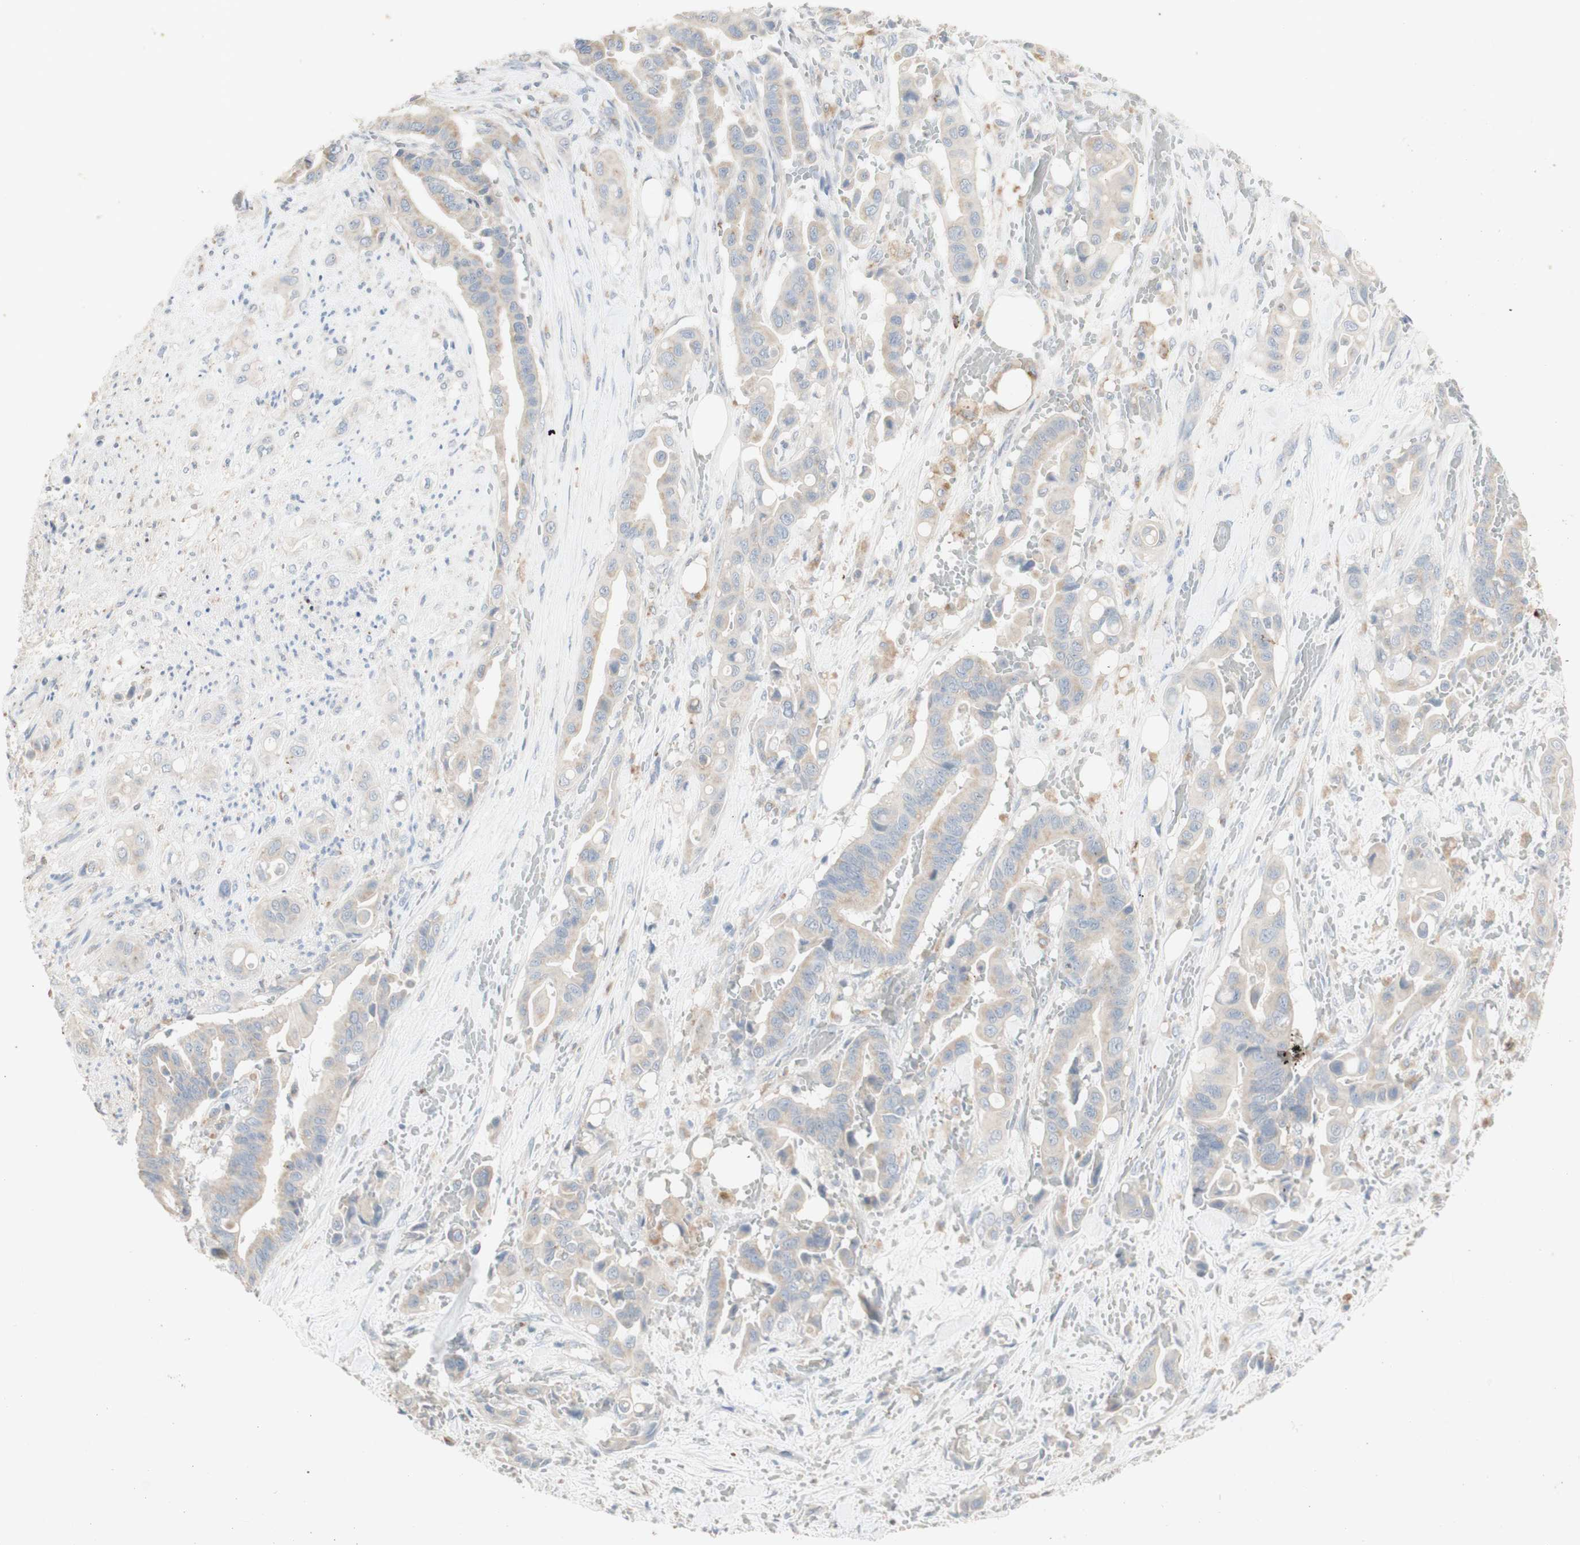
{"staining": {"intensity": "weak", "quantity": "25%-75%", "location": "cytoplasmic/membranous"}, "tissue": "liver cancer", "cell_type": "Tumor cells", "image_type": "cancer", "snomed": [{"axis": "morphology", "description": "Cholangiocarcinoma"}, {"axis": "topography", "description": "Liver"}], "caption": "Immunohistochemistry (IHC) histopathology image of liver cancer (cholangiocarcinoma) stained for a protein (brown), which exhibits low levels of weak cytoplasmic/membranous staining in approximately 25%-75% of tumor cells.", "gene": "ATP6V1B1", "patient": {"sex": "female", "age": 61}}